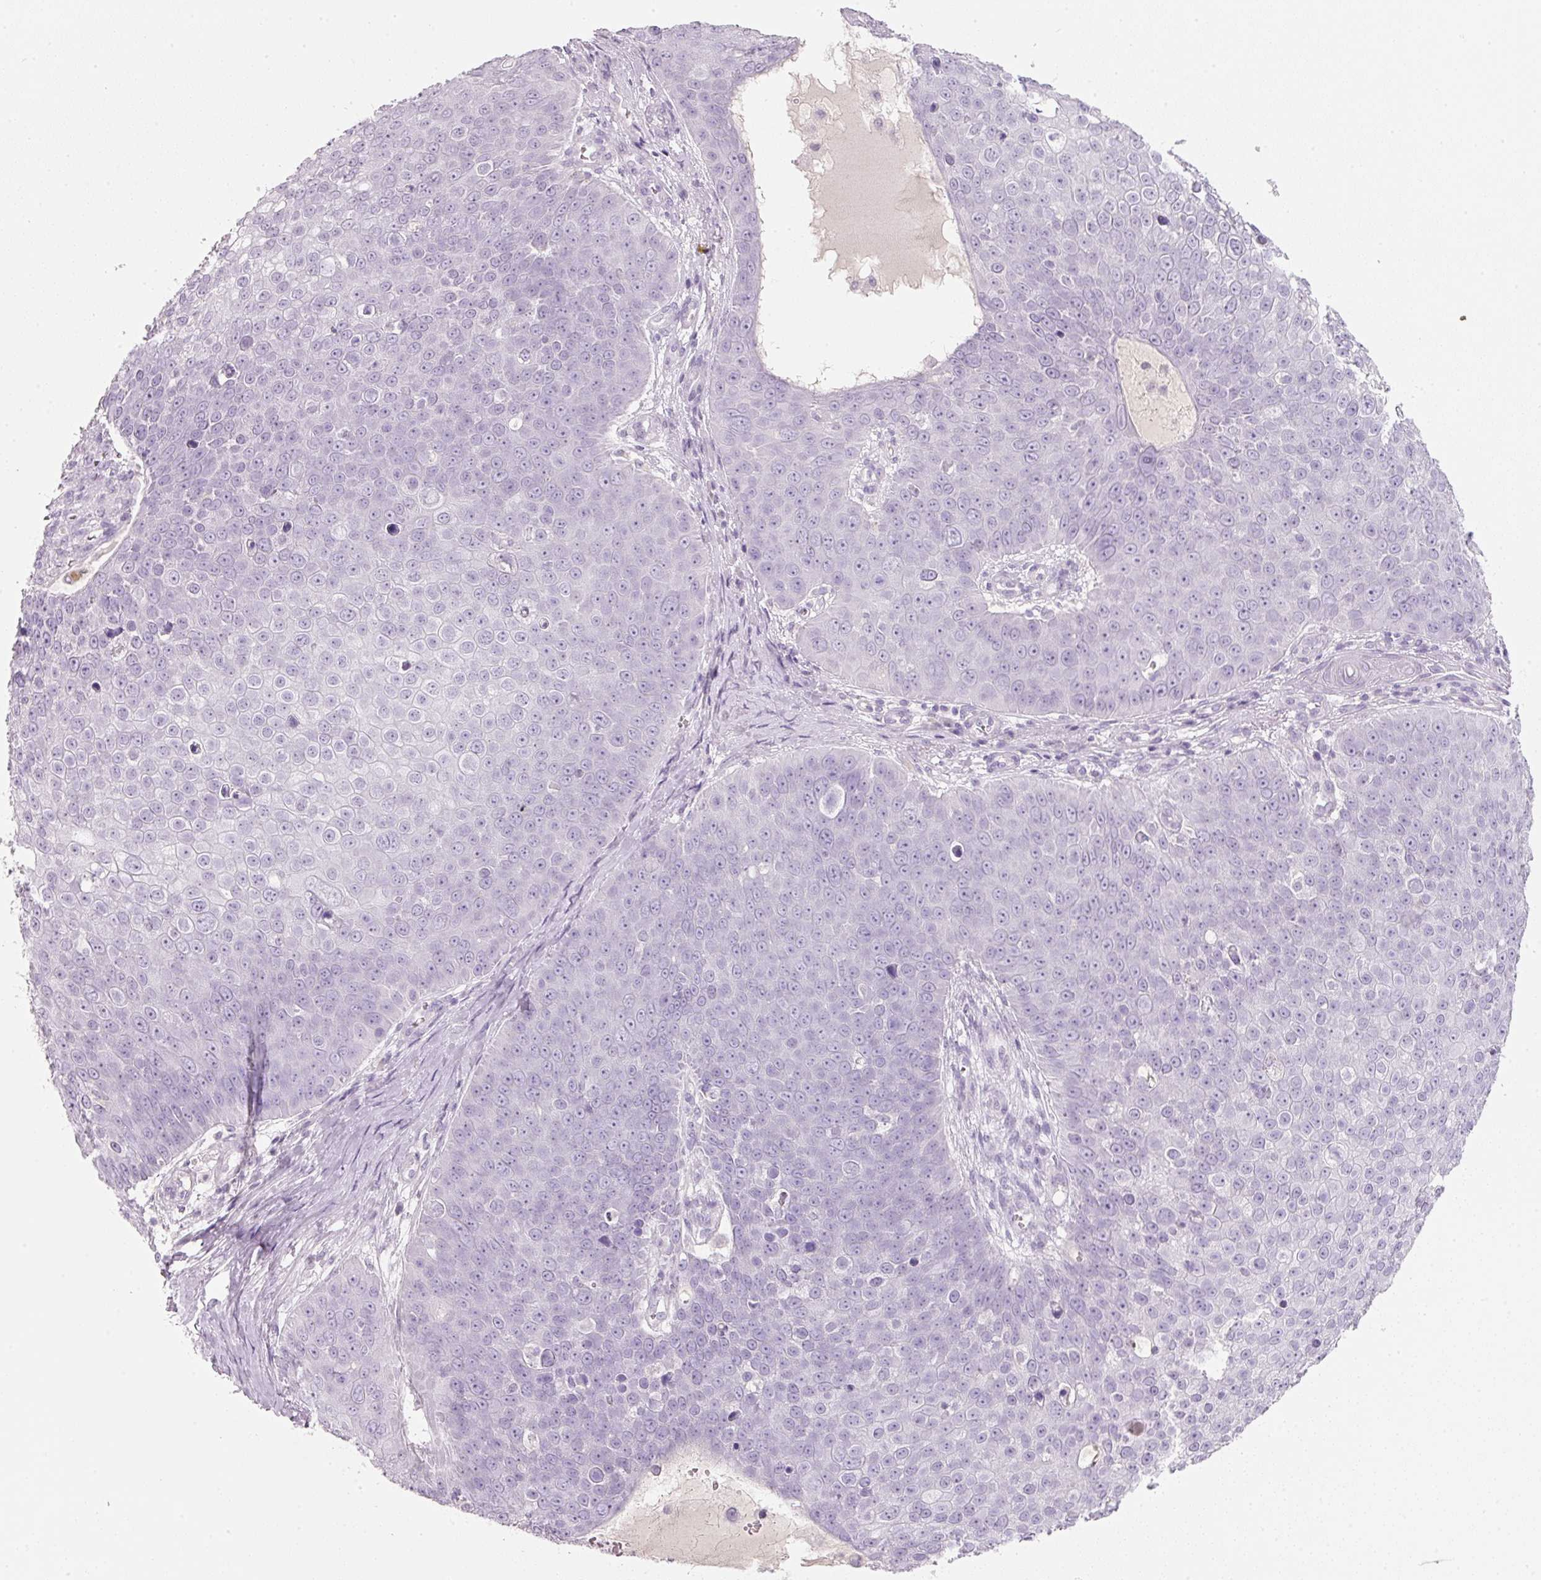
{"staining": {"intensity": "negative", "quantity": "none", "location": "none"}, "tissue": "skin cancer", "cell_type": "Tumor cells", "image_type": "cancer", "snomed": [{"axis": "morphology", "description": "Squamous cell carcinoma, NOS"}, {"axis": "topography", "description": "Skin"}], "caption": "Immunohistochemical staining of human skin squamous cell carcinoma shows no significant staining in tumor cells.", "gene": "ENSG00000206549", "patient": {"sex": "male", "age": 71}}